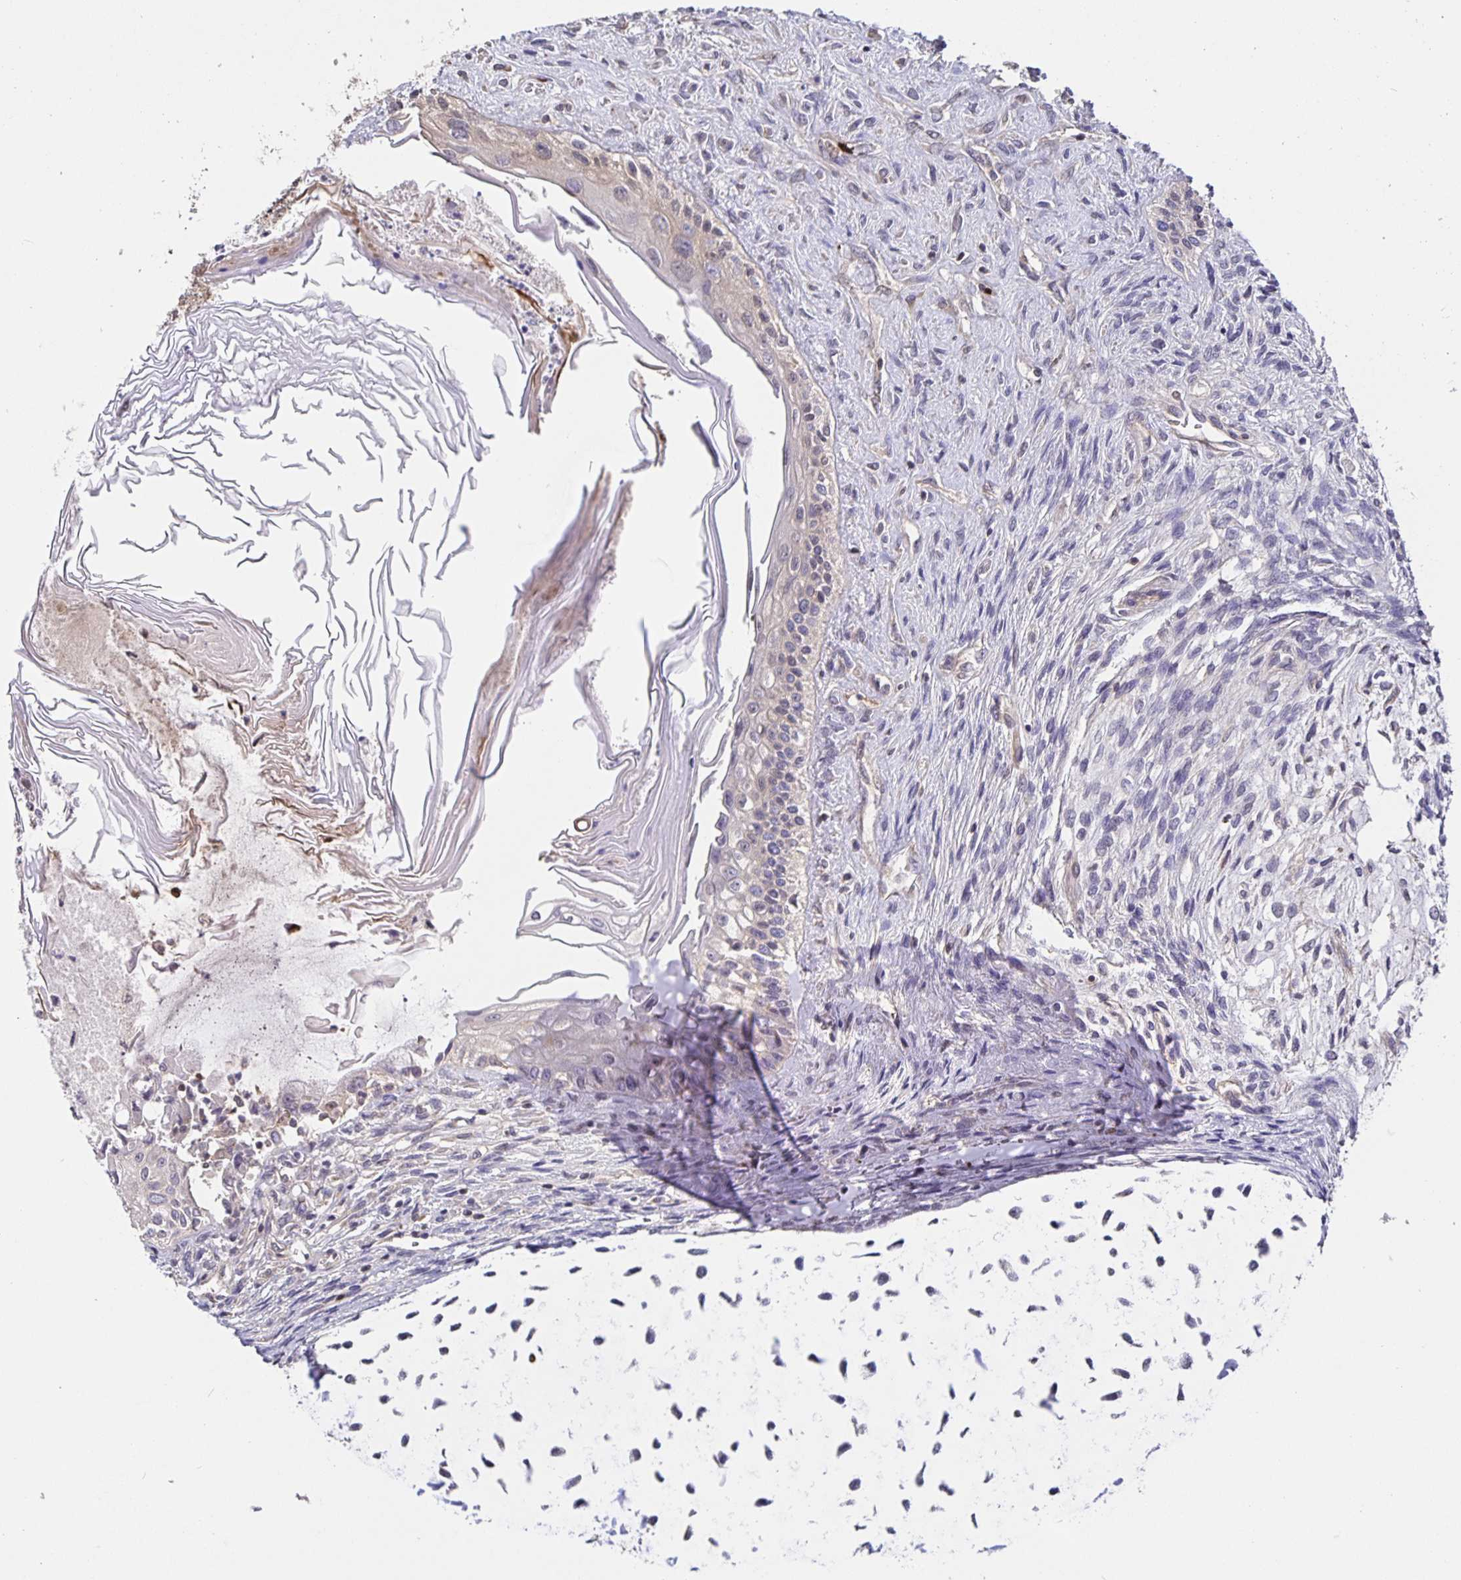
{"staining": {"intensity": "weak", "quantity": "<25%", "location": "cytoplasmic/membranous"}, "tissue": "testis cancer", "cell_type": "Tumor cells", "image_type": "cancer", "snomed": [{"axis": "morphology", "description": "Carcinoma, Embryonal, NOS"}, {"axis": "topography", "description": "Testis"}], "caption": "Tumor cells are negative for brown protein staining in testis embryonal carcinoma. The staining was performed using DAB to visualize the protein expression in brown, while the nuclei were stained in blue with hematoxylin (Magnification: 20x).", "gene": "FEM1C", "patient": {"sex": "male", "age": 37}}